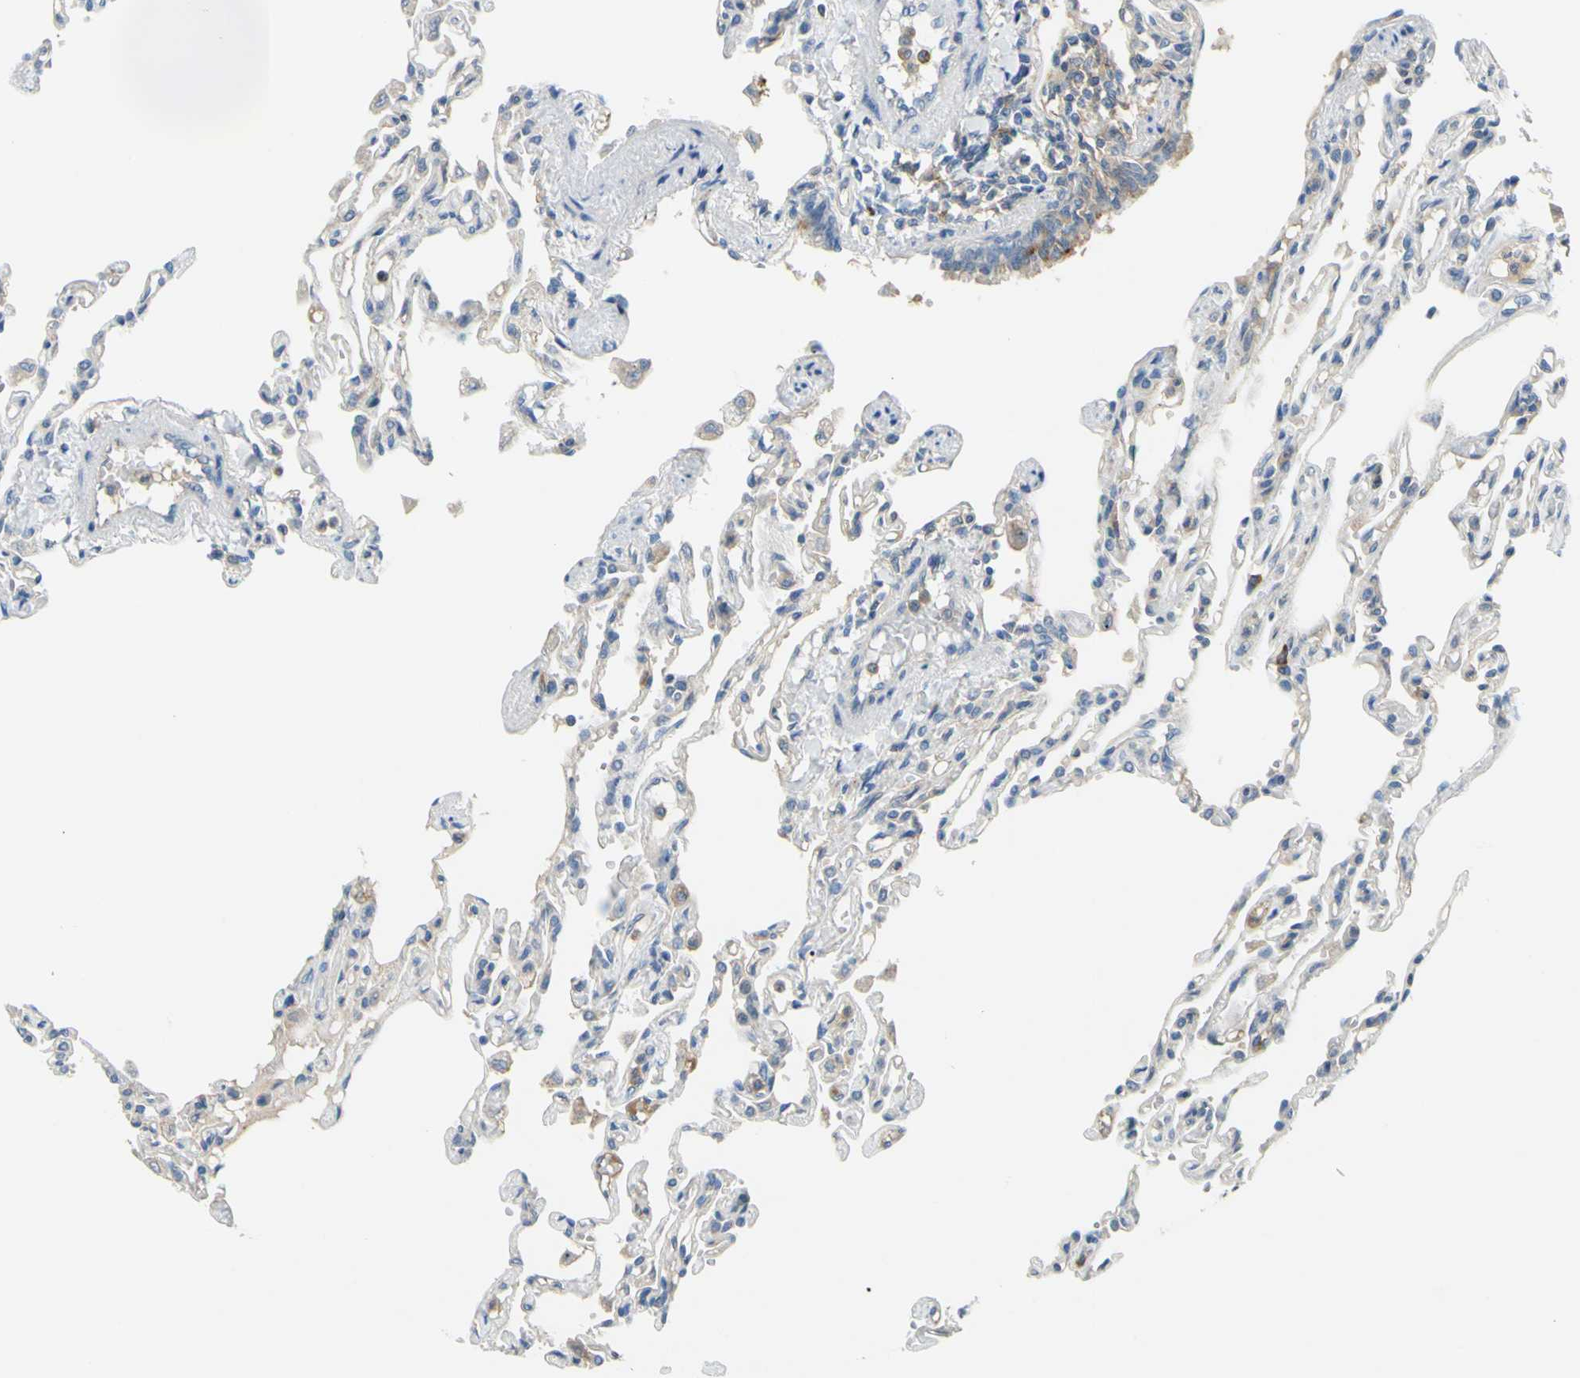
{"staining": {"intensity": "weak", "quantity": "<25%", "location": "cytoplasmic/membranous"}, "tissue": "lung", "cell_type": "Alveolar cells", "image_type": "normal", "snomed": [{"axis": "morphology", "description": "Normal tissue, NOS"}, {"axis": "topography", "description": "Lung"}], "caption": "A high-resolution micrograph shows IHC staining of unremarkable lung, which shows no significant positivity in alveolar cells. Brightfield microscopy of IHC stained with DAB (brown) and hematoxylin (blue), captured at high magnification.", "gene": "ARHGAP1", "patient": {"sex": "male", "age": 21}}